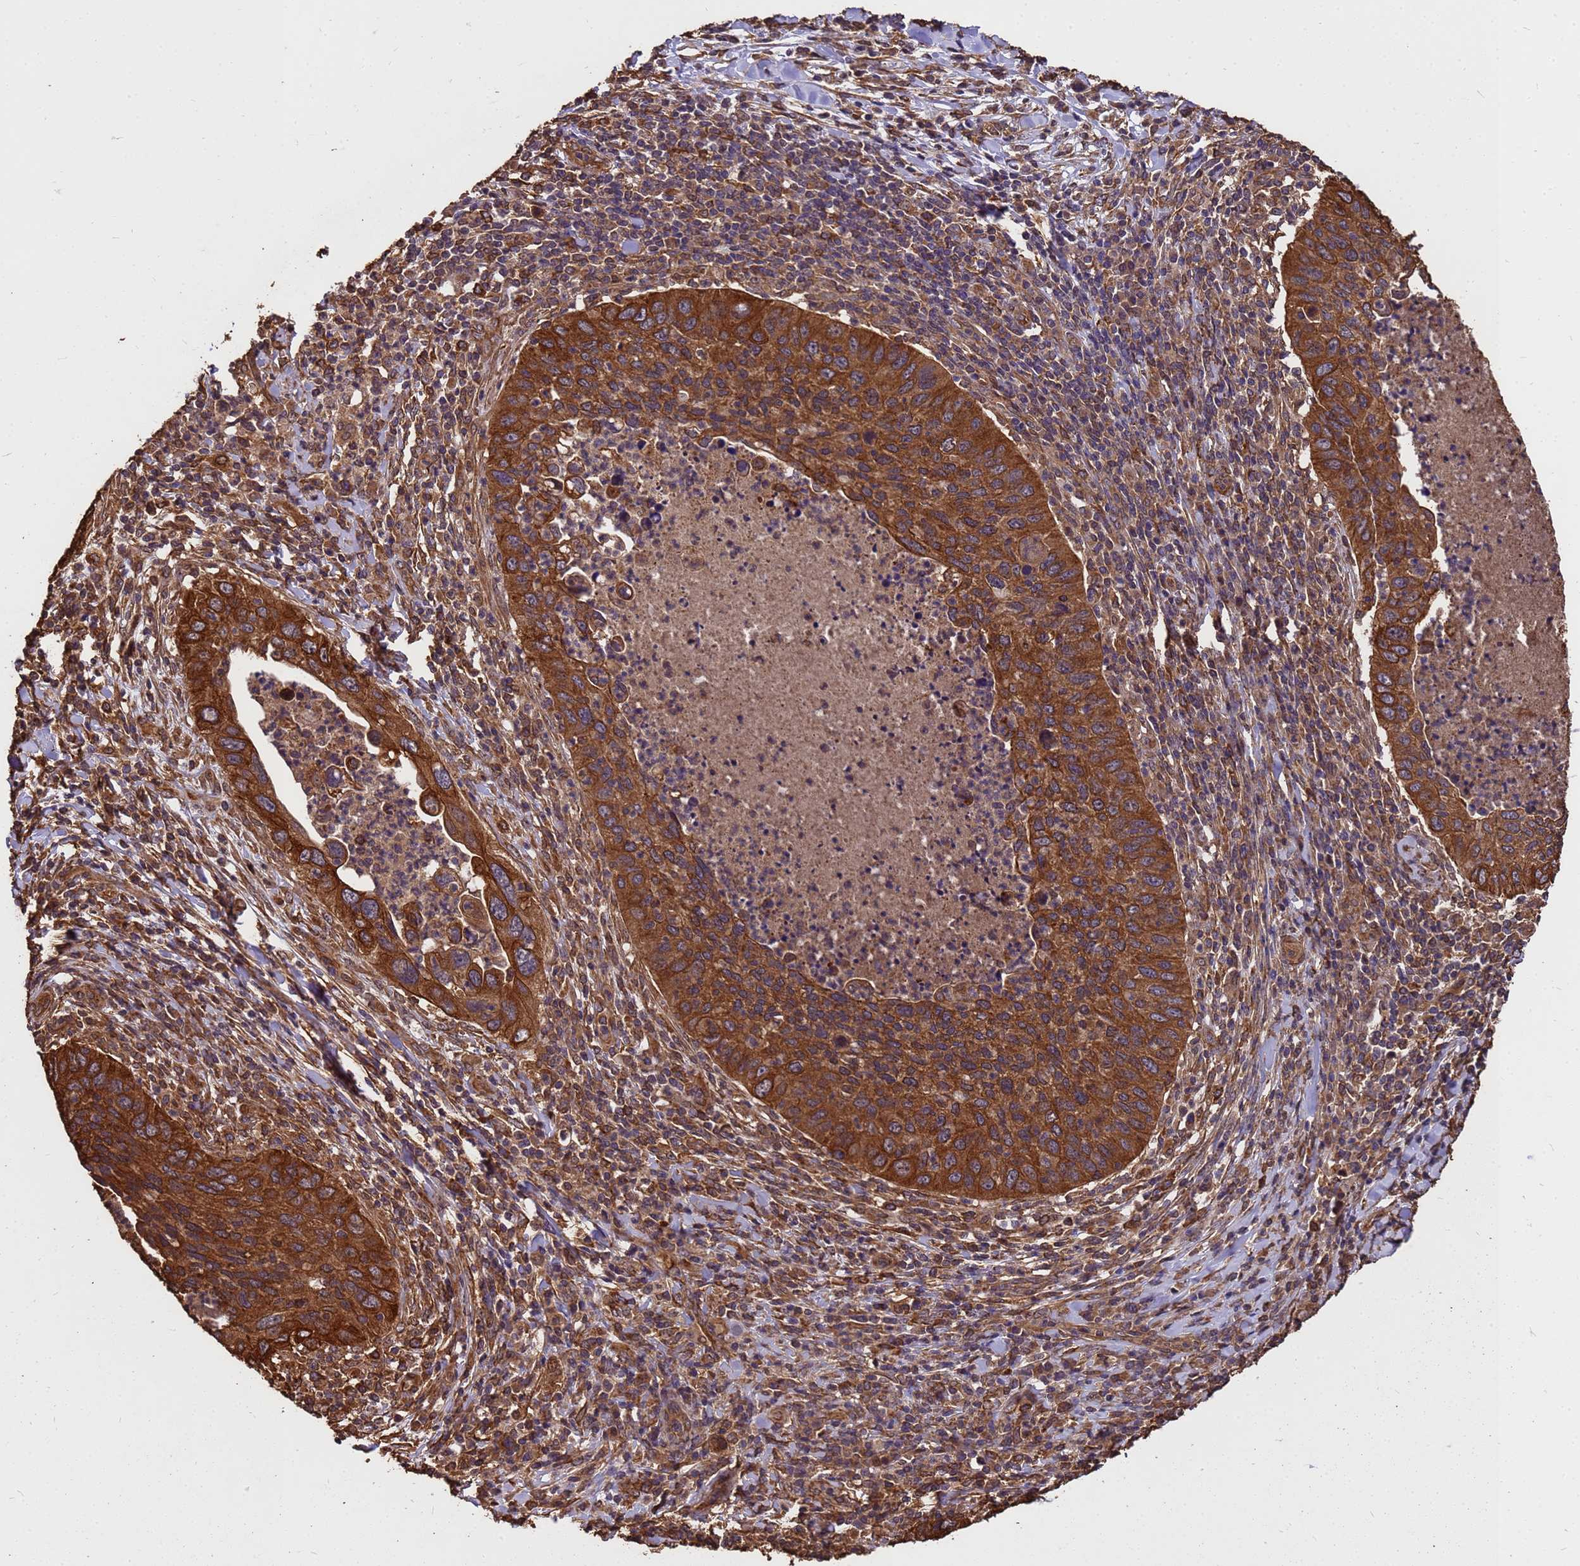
{"staining": {"intensity": "strong", "quantity": ">75%", "location": "cytoplasmic/membranous"}, "tissue": "cervical cancer", "cell_type": "Tumor cells", "image_type": "cancer", "snomed": [{"axis": "morphology", "description": "Squamous cell carcinoma, NOS"}, {"axis": "topography", "description": "Cervix"}], "caption": "Protein staining of squamous cell carcinoma (cervical) tissue shows strong cytoplasmic/membranous expression in about >75% of tumor cells.", "gene": "ZNF618", "patient": {"sex": "female", "age": 38}}